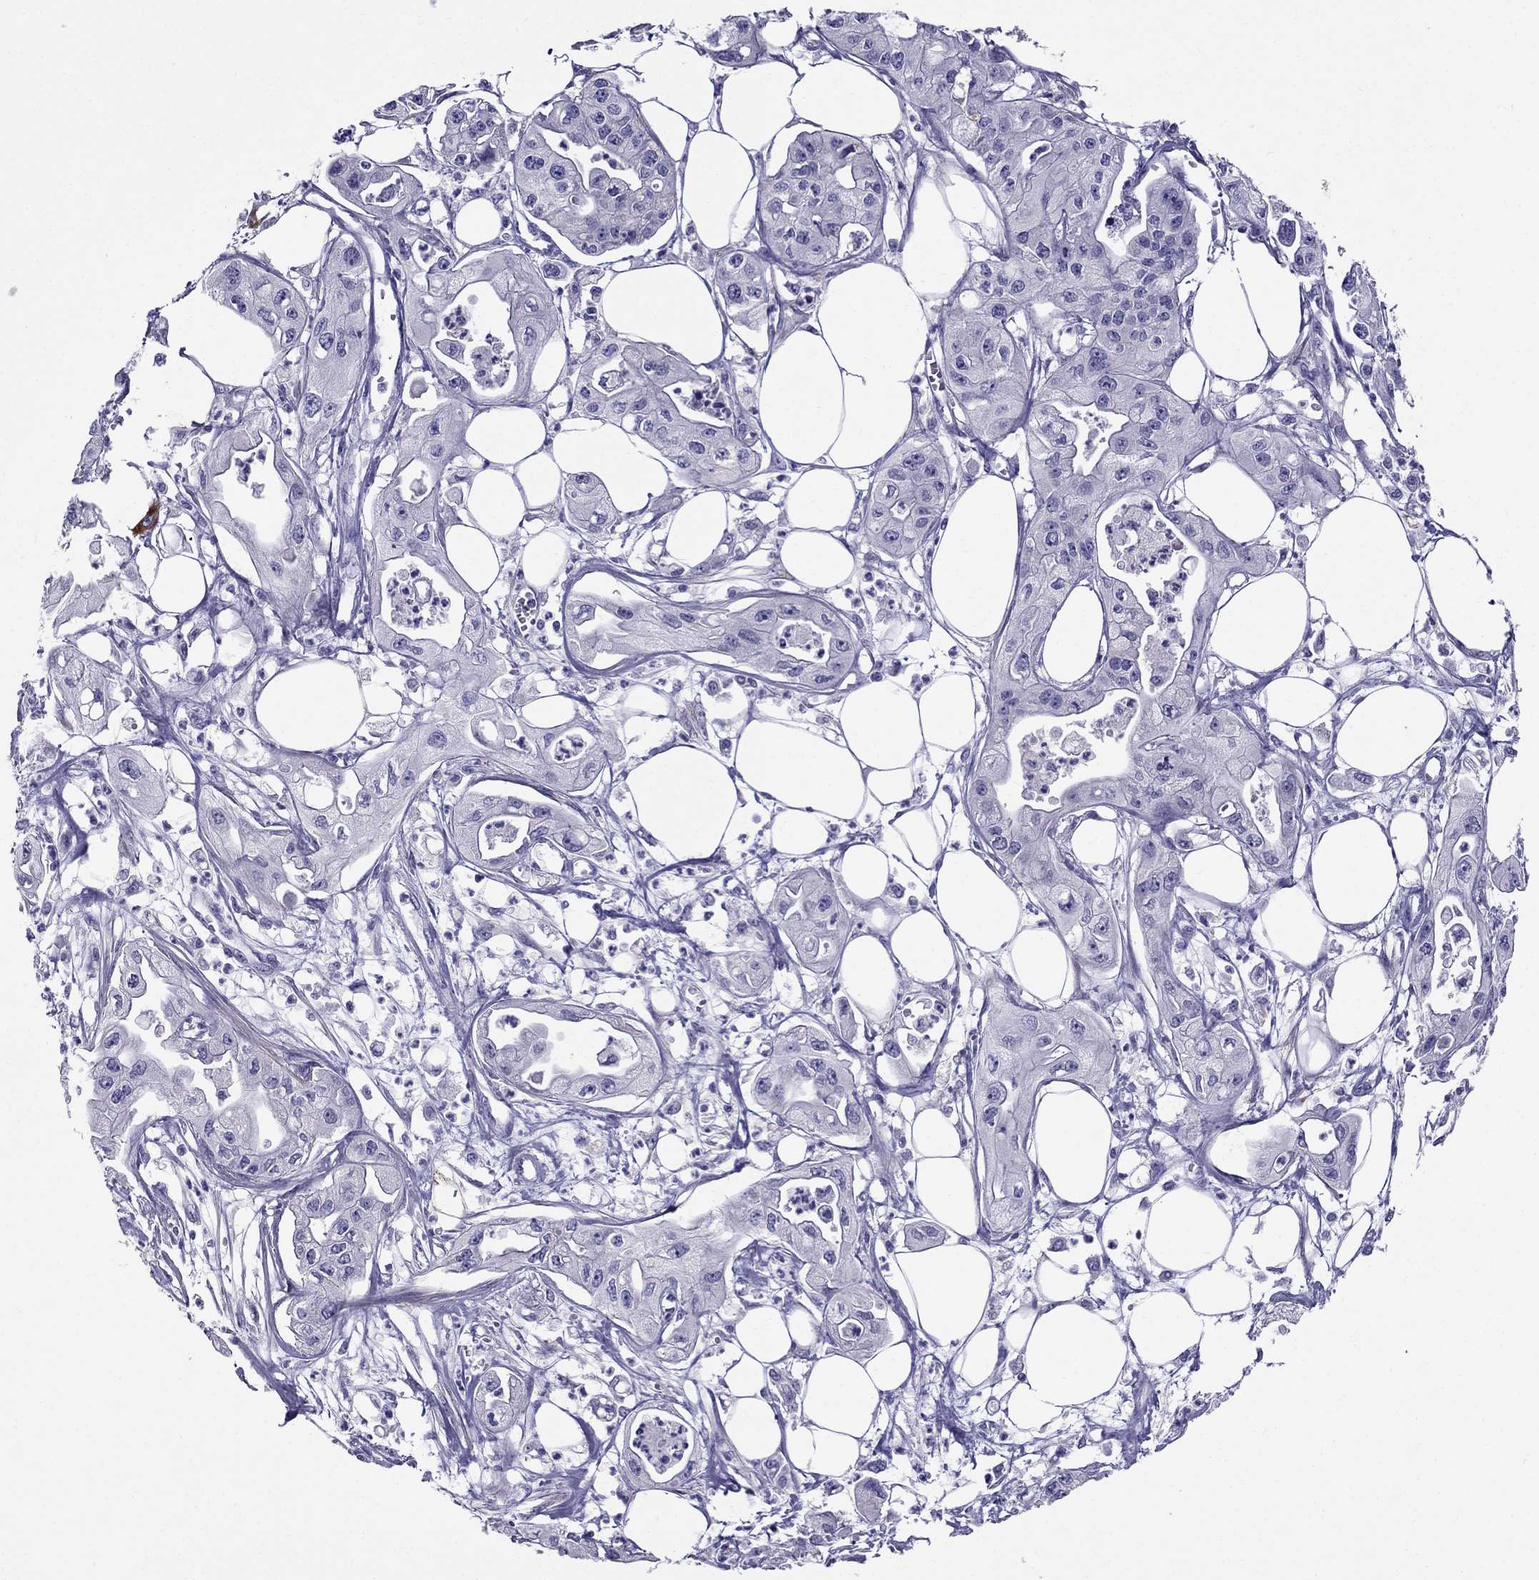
{"staining": {"intensity": "negative", "quantity": "none", "location": "none"}, "tissue": "pancreatic cancer", "cell_type": "Tumor cells", "image_type": "cancer", "snomed": [{"axis": "morphology", "description": "Adenocarcinoma, NOS"}, {"axis": "topography", "description": "Pancreas"}], "caption": "A photomicrograph of human pancreatic cancer is negative for staining in tumor cells. (Stains: DAB (3,3'-diaminobenzidine) immunohistochemistry (IHC) with hematoxylin counter stain, Microscopy: brightfield microscopy at high magnification).", "gene": "GPR50", "patient": {"sex": "male", "age": 70}}